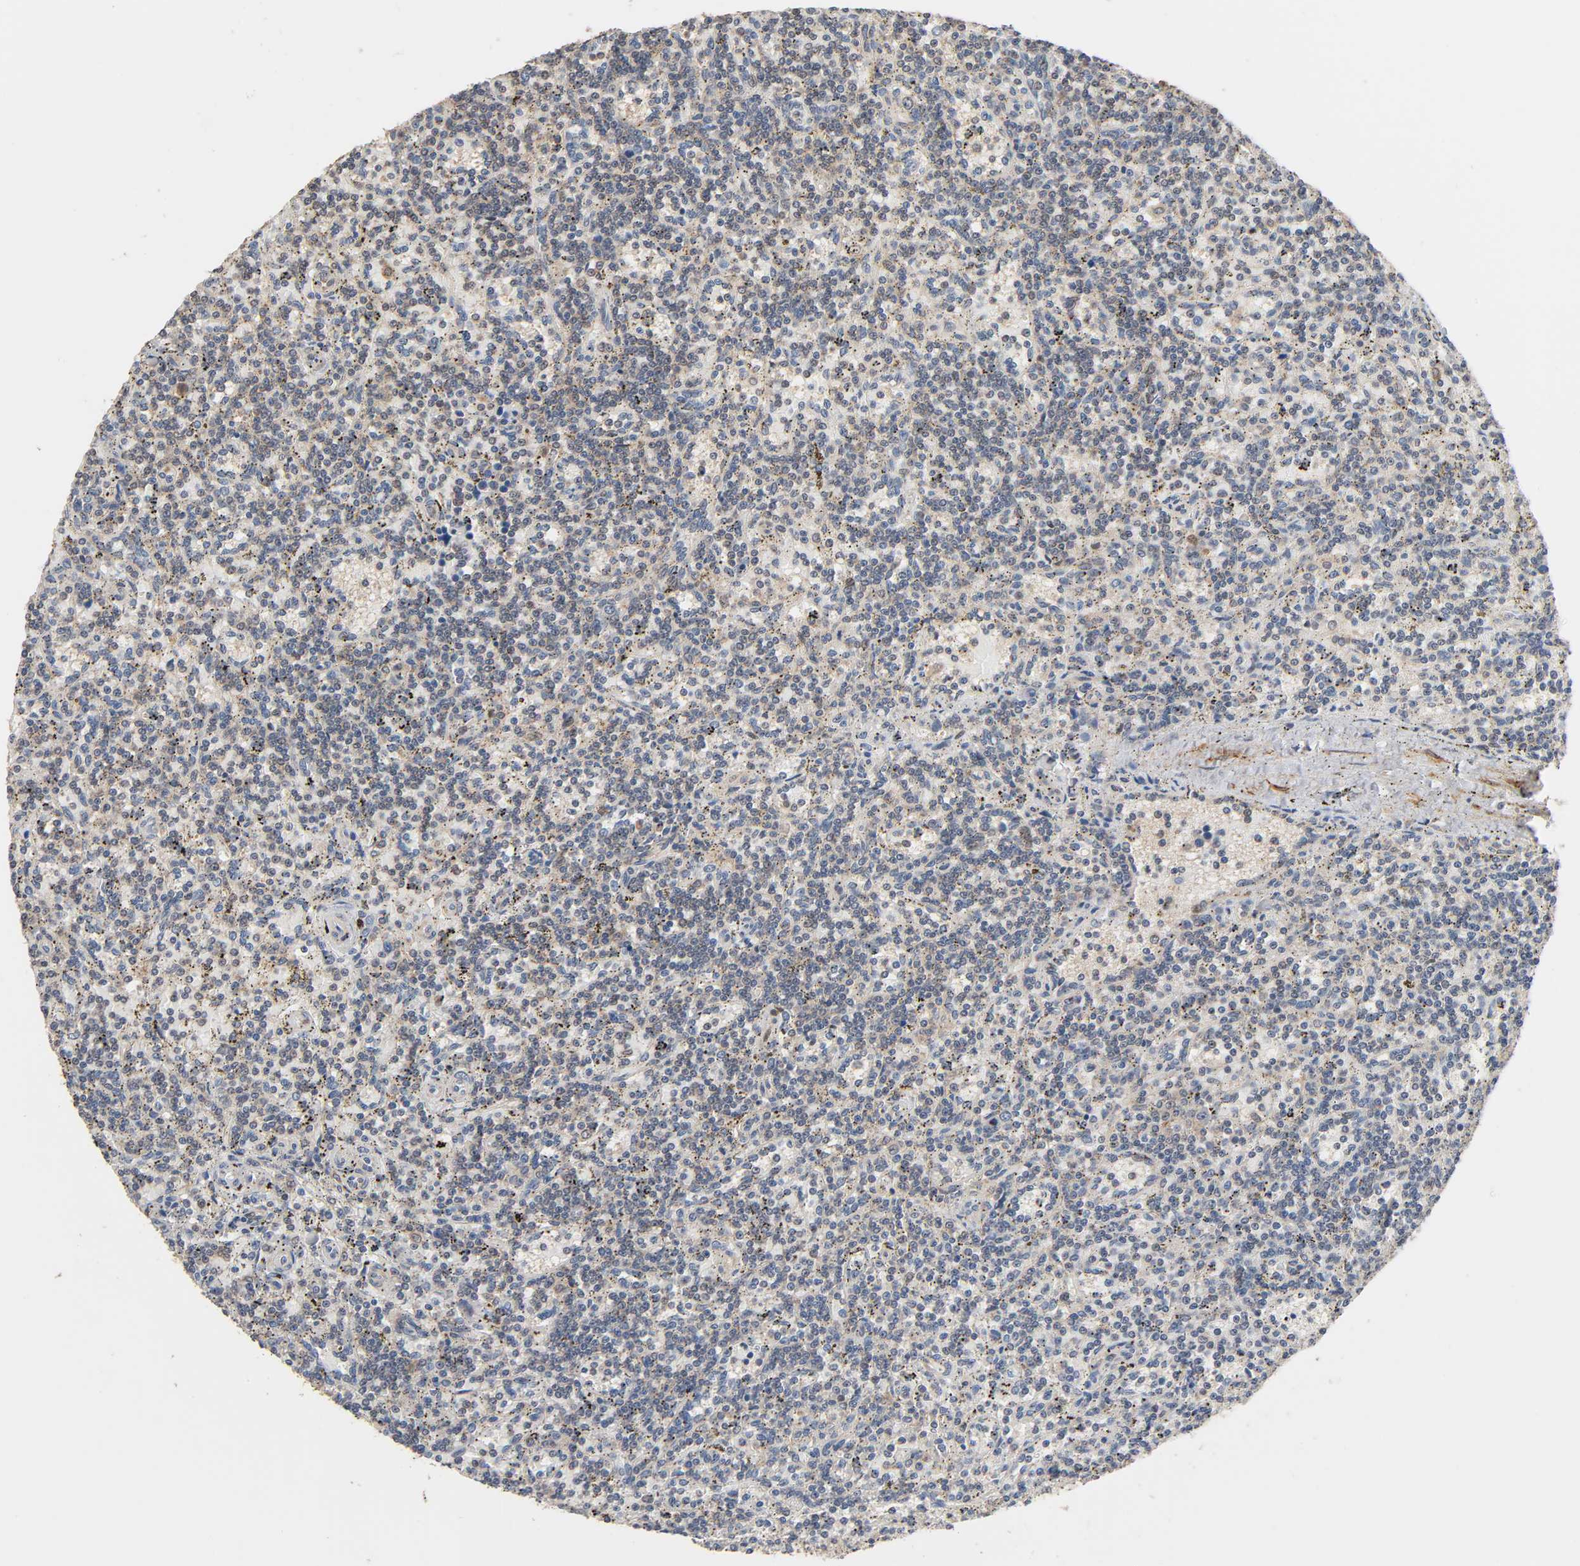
{"staining": {"intensity": "moderate", "quantity": "25%-75%", "location": "cytoplasmic/membranous"}, "tissue": "lymphoma", "cell_type": "Tumor cells", "image_type": "cancer", "snomed": [{"axis": "morphology", "description": "Malignant lymphoma, non-Hodgkin's type, Low grade"}, {"axis": "topography", "description": "Spleen"}], "caption": "Immunohistochemical staining of low-grade malignant lymphoma, non-Hodgkin's type exhibits moderate cytoplasmic/membranous protein positivity in about 25%-75% of tumor cells.", "gene": "NEMF", "patient": {"sex": "male", "age": 73}}